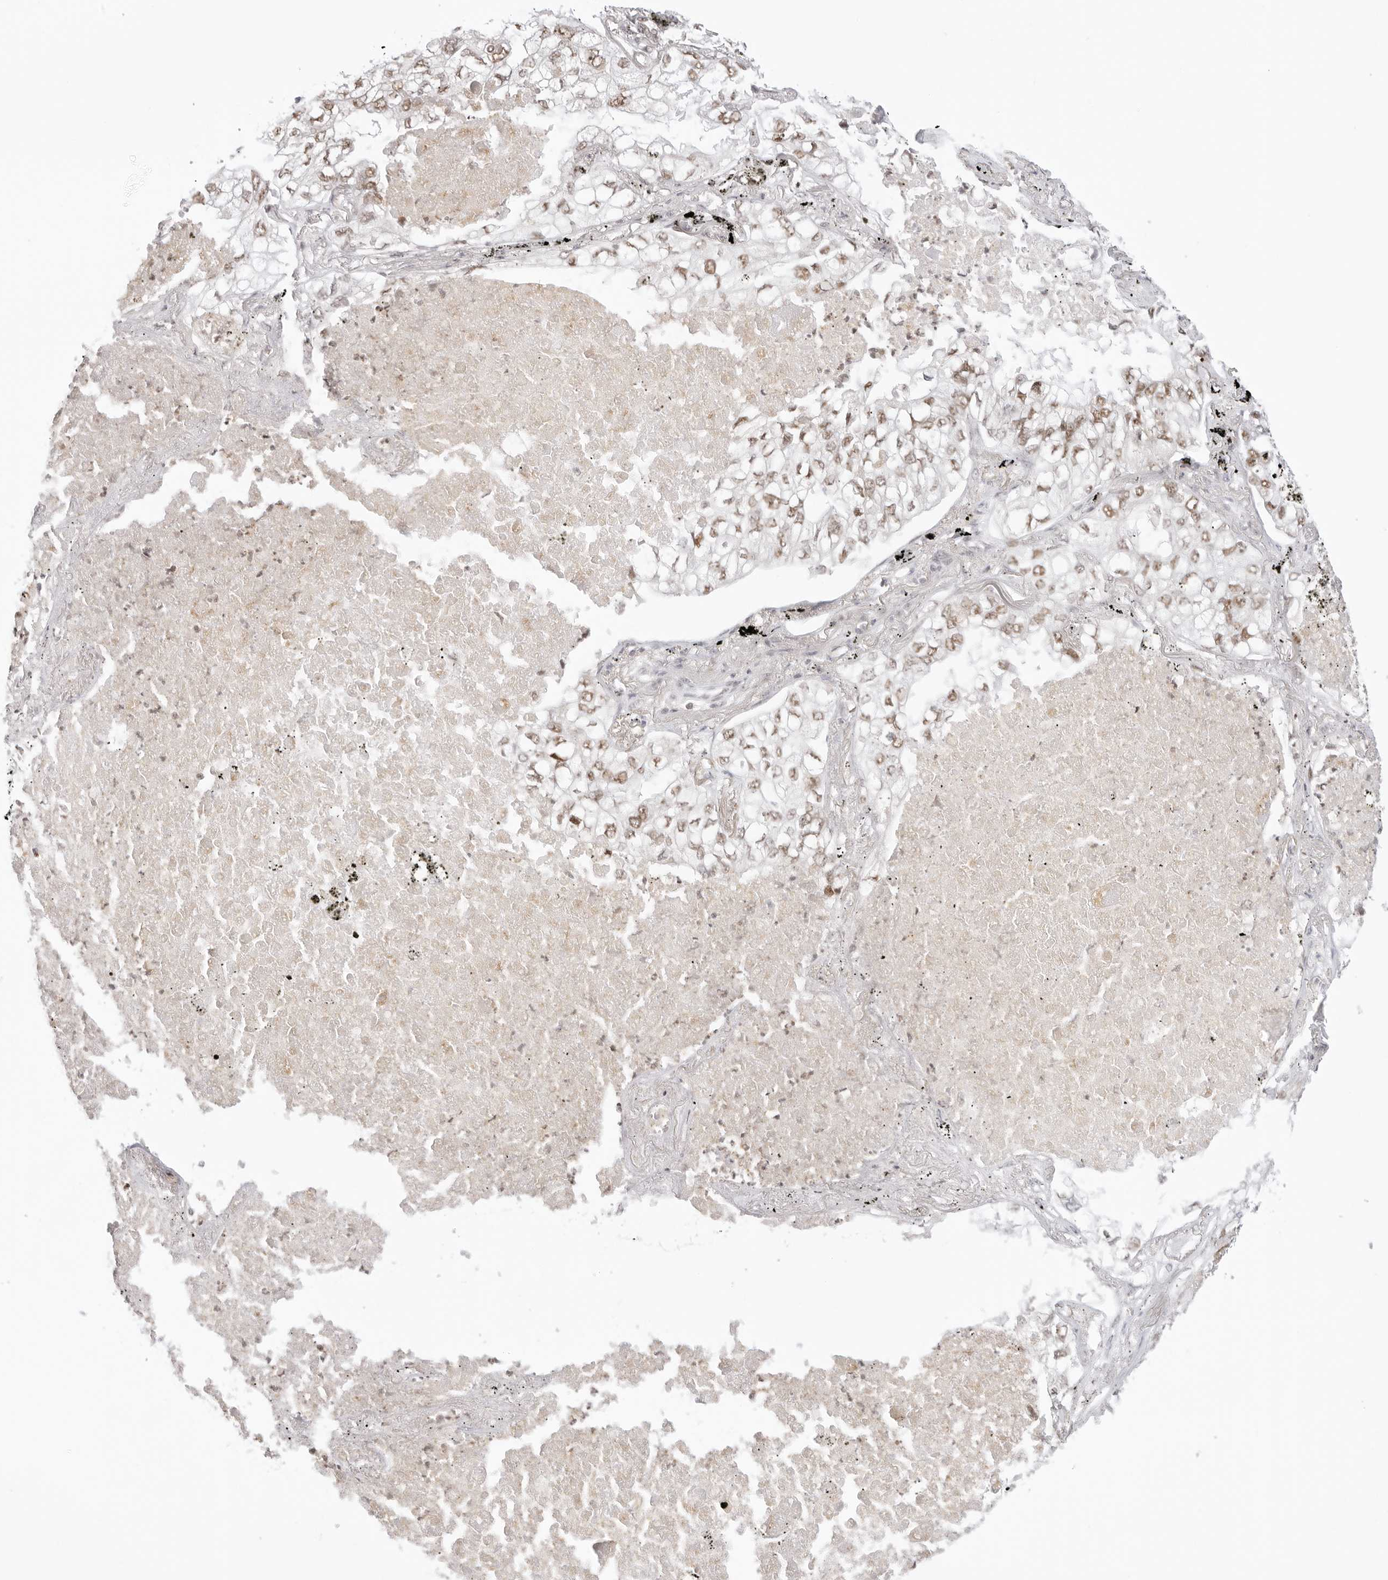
{"staining": {"intensity": "moderate", "quantity": ">75%", "location": "nuclear"}, "tissue": "lung cancer", "cell_type": "Tumor cells", "image_type": "cancer", "snomed": [{"axis": "morphology", "description": "Adenocarcinoma, NOS"}, {"axis": "topography", "description": "Lung"}], "caption": "Protein staining displays moderate nuclear positivity in about >75% of tumor cells in lung cancer (adenocarcinoma).", "gene": "TCIM", "patient": {"sex": "male", "age": 65}}